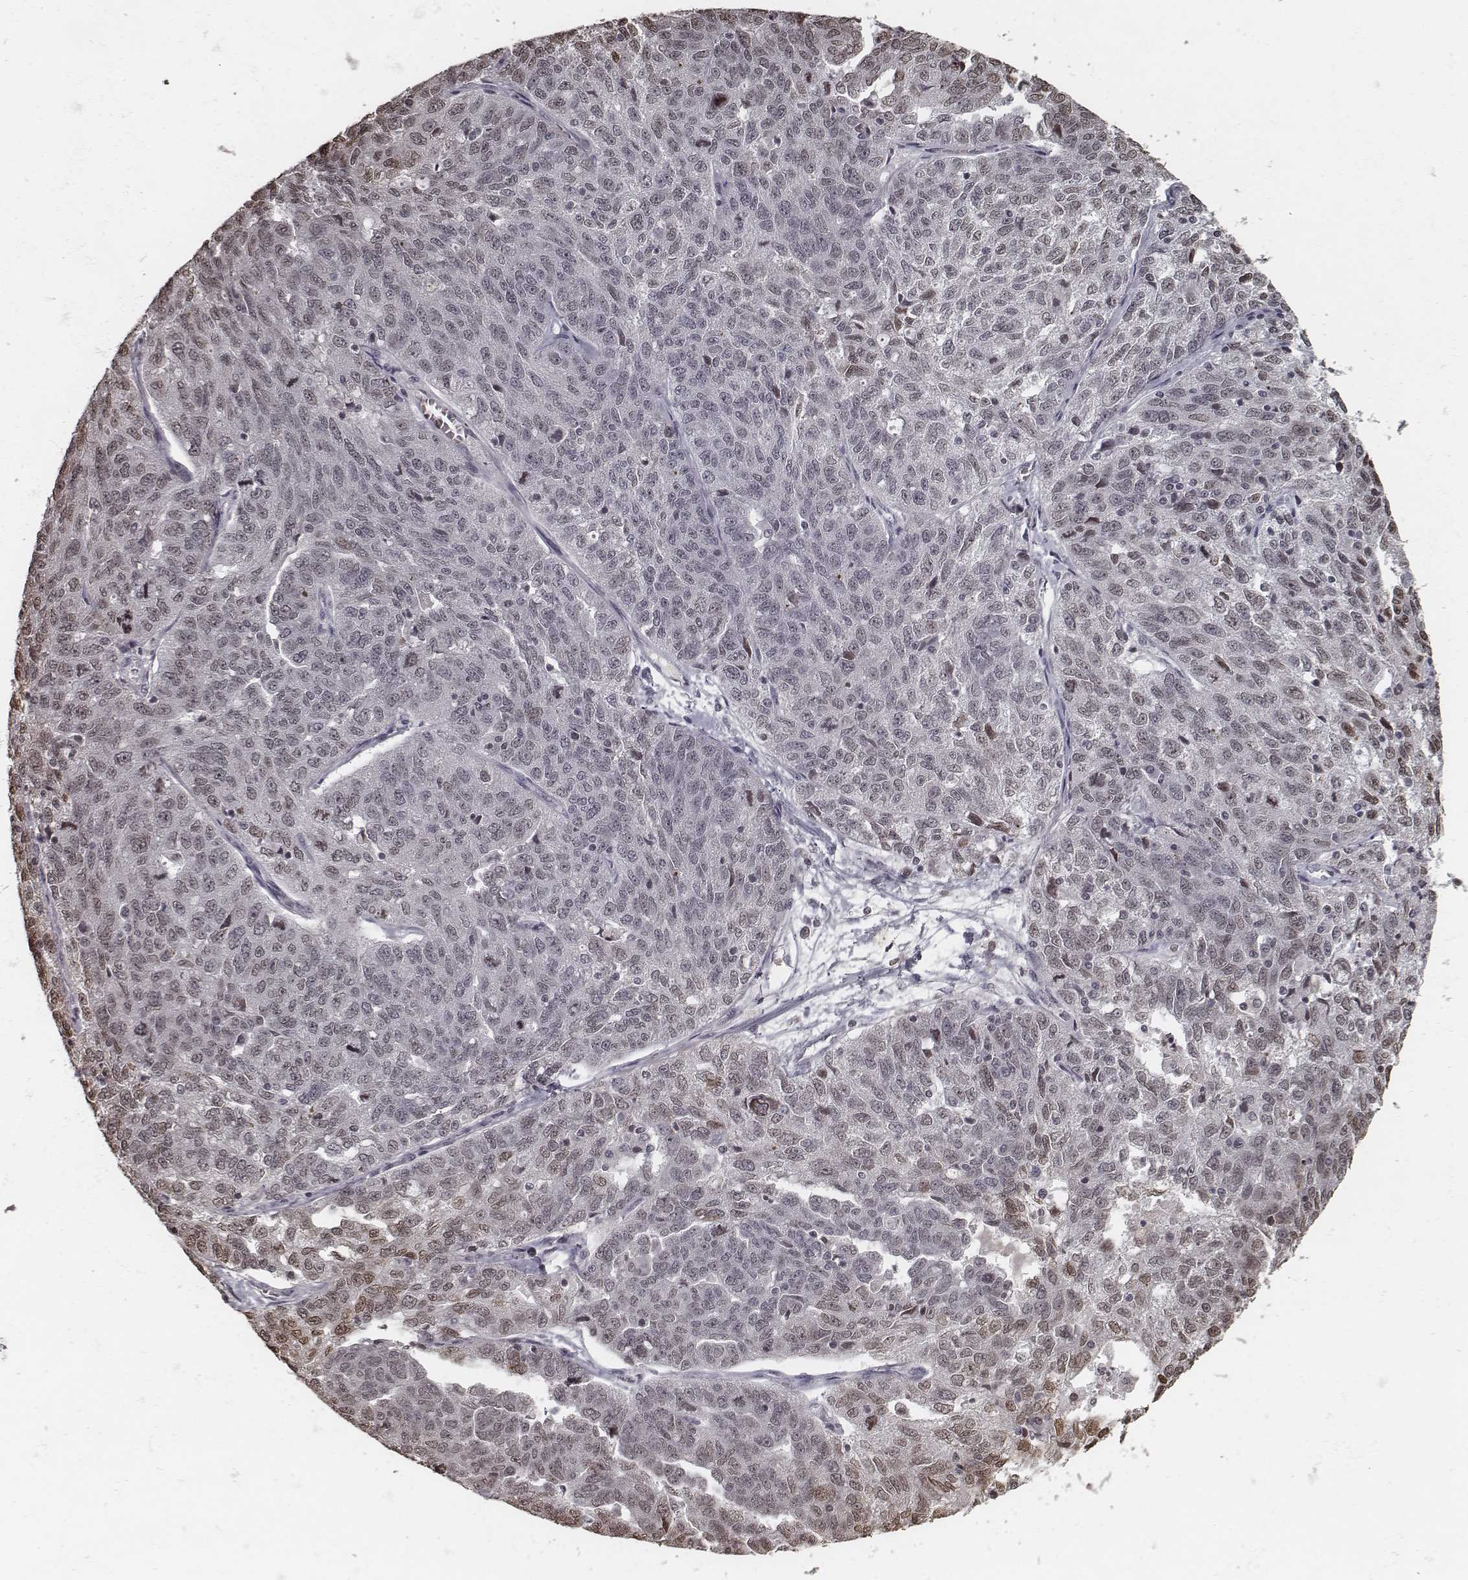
{"staining": {"intensity": "weak", "quantity": "25%-75%", "location": "nuclear"}, "tissue": "ovarian cancer", "cell_type": "Tumor cells", "image_type": "cancer", "snomed": [{"axis": "morphology", "description": "Cystadenocarcinoma, serous, NOS"}, {"axis": "topography", "description": "Ovary"}], "caption": "Approximately 25%-75% of tumor cells in ovarian cancer display weak nuclear protein positivity as visualized by brown immunohistochemical staining.", "gene": "HMGA2", "patient": {"sex": "female", "age": 71}}